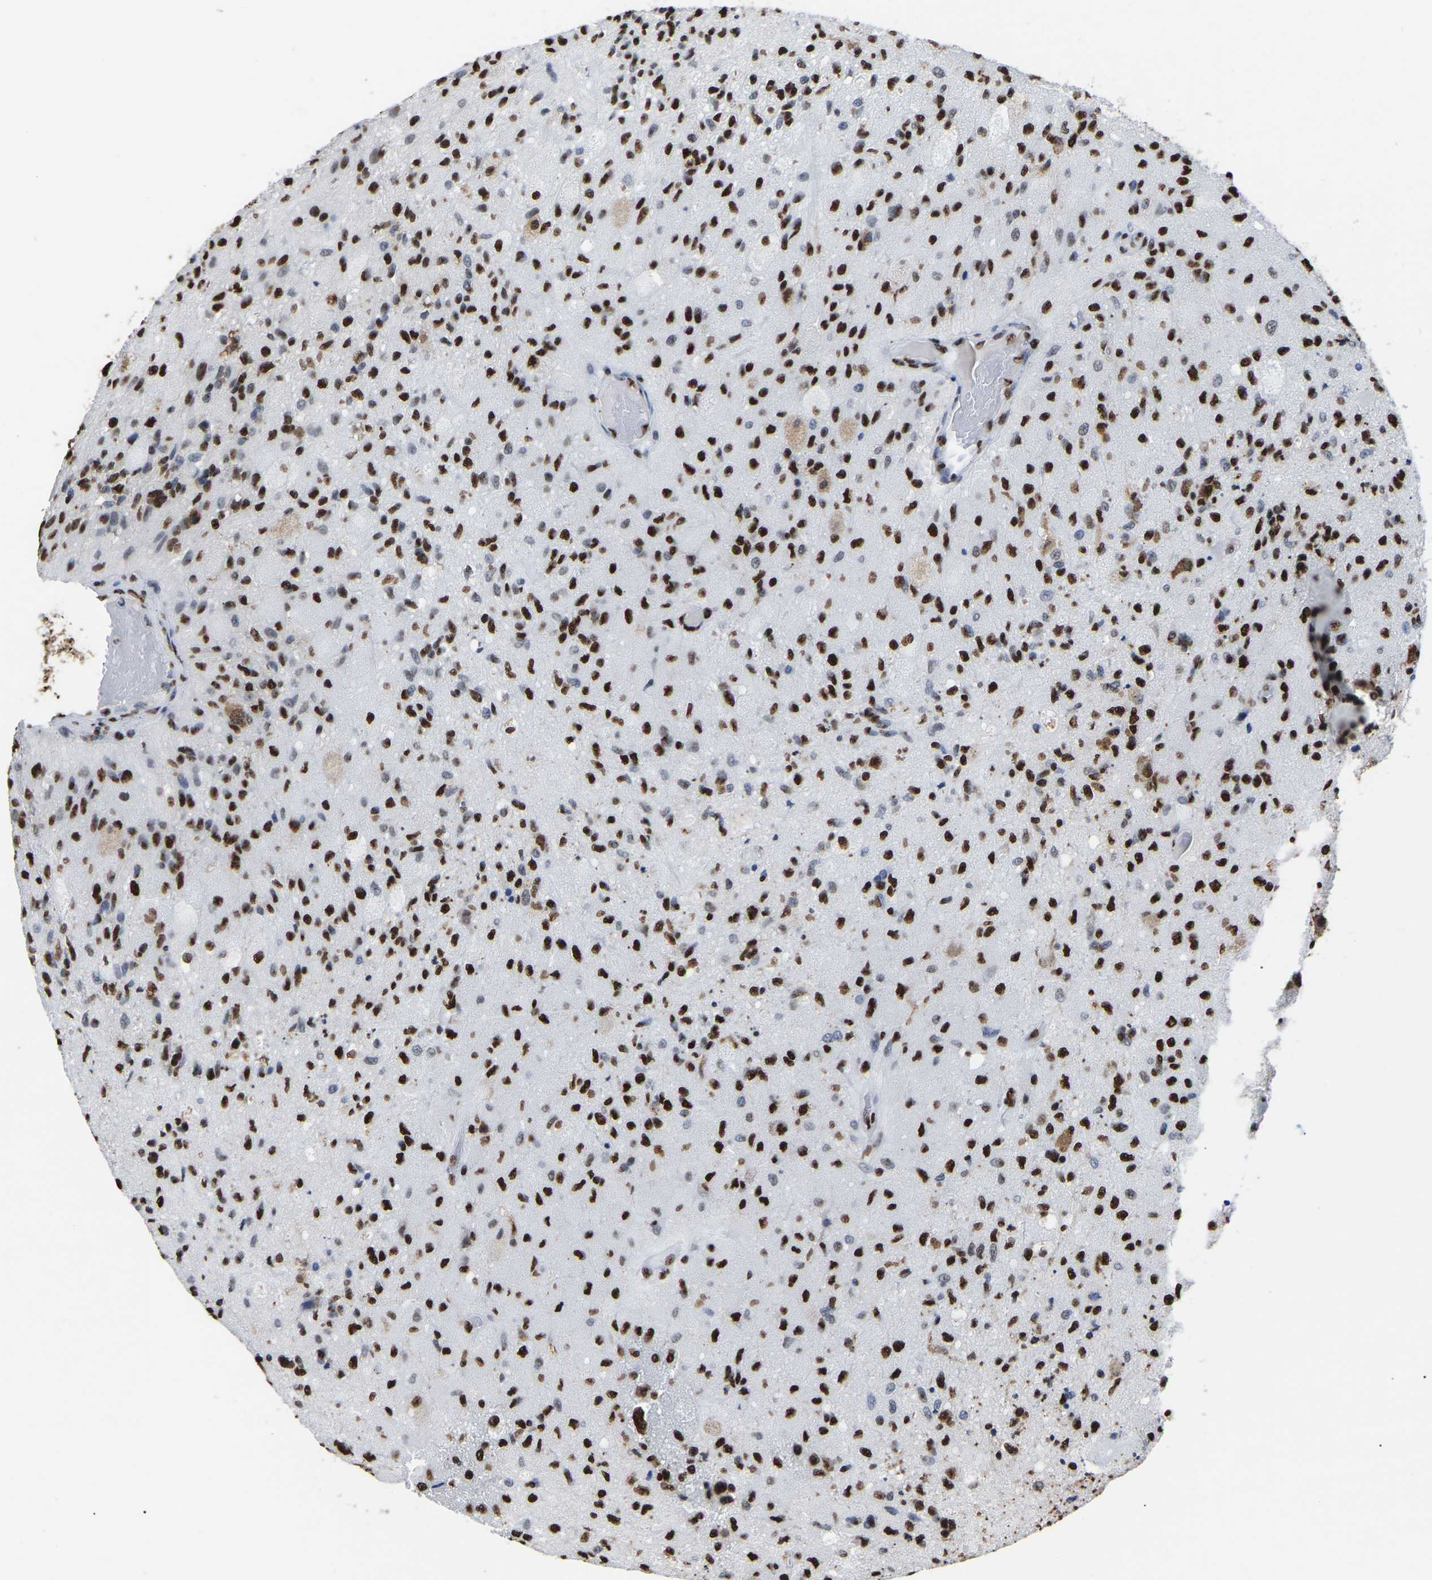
{"staining": {"intensity": "strong", "quantity": ">75%", "location": "nuclear"}, "tissue": "glioma", "cell_type": "Tumor cells", "image_type": "cancer", "snomed": [{"axis": "morphology", "description": "Normal tissue, NOS"}, {"axis": "morphology", "description": "Glioma, malignant, High grade"}, {"axis": "topography", "description": "Cerebral cortex"}], "caption": "DAB immunohistochemical staining of human malignant glioma (high-grade) demonstrates strong nuclear protein expression in approximately >75% of tumor cells. Using DAB (3,3'-diaminobenzidine) (brown) and hematoxylin (blue) stains, captured at high magnification using brightfield microscopy.", "gene": "RBL2", "patient": {"sex": "male", "age": 77}}